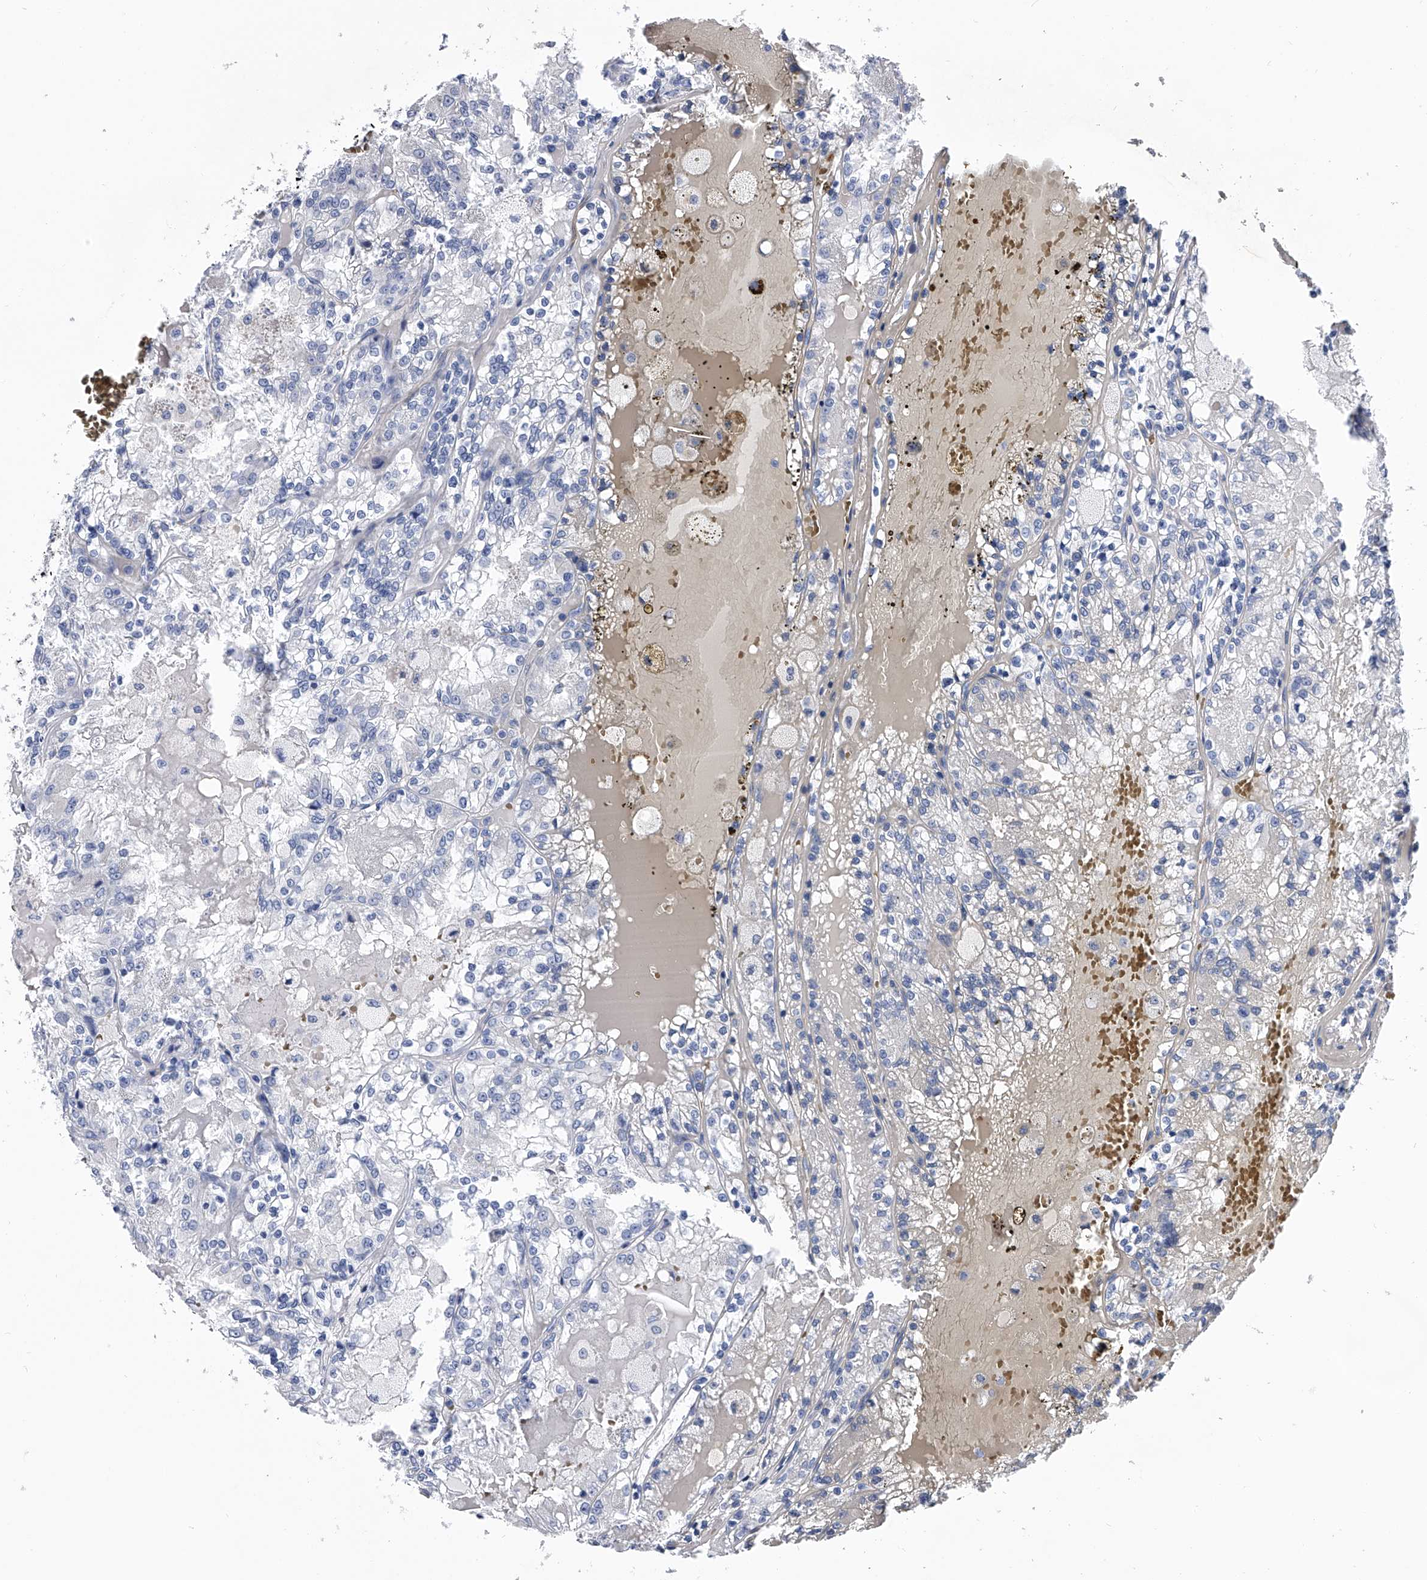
{"staining": {"intensity": "negative", "quantity": "none", "location": "none"}, "tissue": "renal cancer", "cell_type": "Tumor cells", "image_type": "cancer", "snomed": [{"axis": "morphology", "description": "Adenocarcinoma, NOS"}, {"axis": "topography", "description": "Kidney"}], "caption": "This is an immunohistochemistry (IHC) histopathology image of human adenocarcinoma (renal). There is no staining in tumor cells.", "gene": "EFCAB7", "patient": {"sex": "female", "age": 56}}